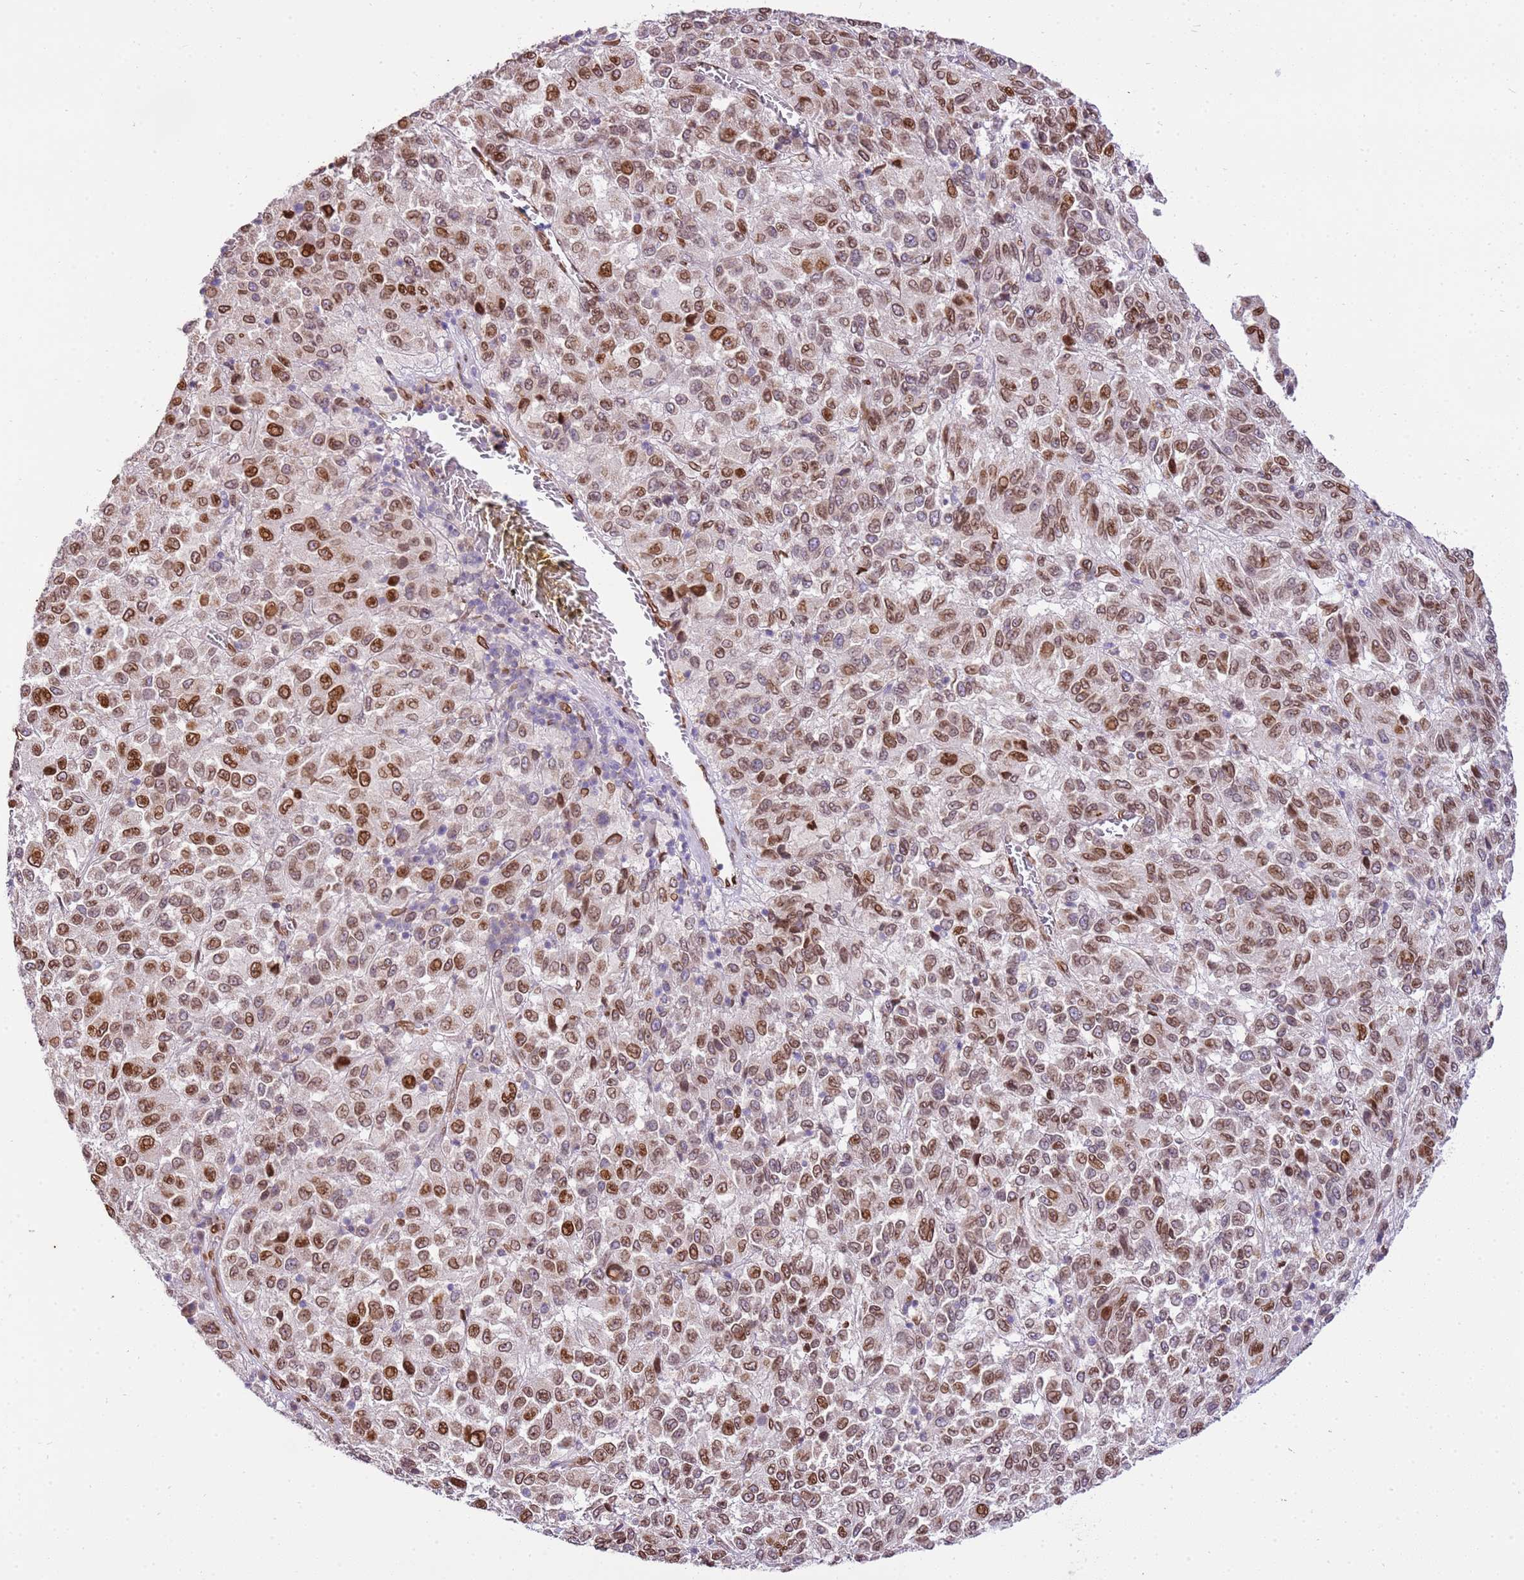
{"staining": {"intensity": "moderate", "quantity": ">75%", "location": "cytoplasmic/membranous,nuclear"}, "tissue": "melanoma", "cell_type": "Tumor cells", "image_type": "cancer", "snomed": [{"axis": "morphology", "description": "Malignant melanoma, Metastatic site"}, {"axis": "topography", "description": "Lung"}], "caption": "A brown stain labels moderate cytoplasmic/membranous and nuclear staining of a protein in human malignant melanoma (metastatic site) tumor cells.", "gene": "TMEM47", "patient": {"sex": "male", "age": 64}}